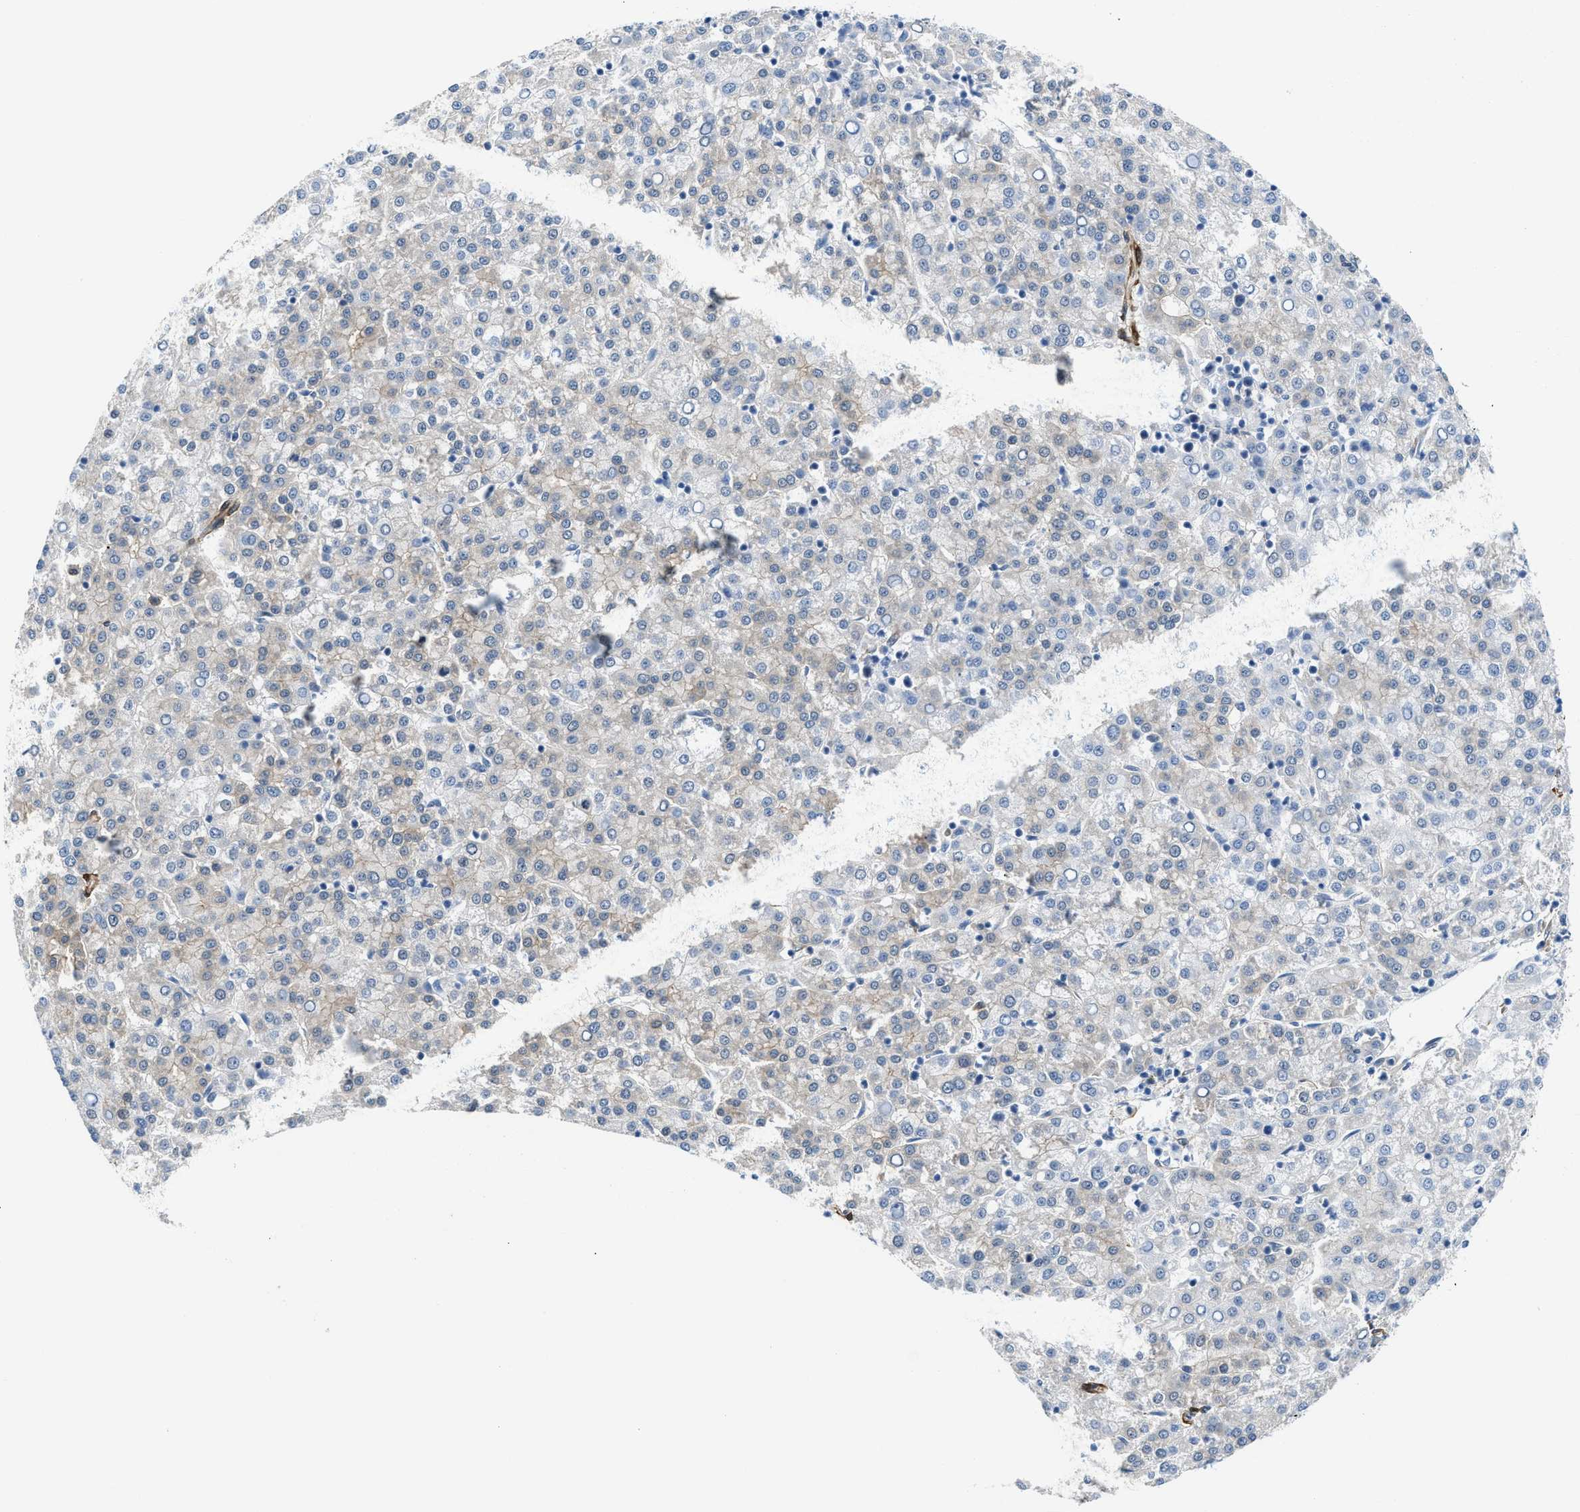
{"staining": {"intensity": "weak", "quantity": "<25%", "location": "cytoplasmic/membranous"}, "tissue": "liver cancer", "cell_type": "Tumor cells", "image_type": "cancer", "snomed": [{"axis": "morphology", "description": "Carcinoma, Hepatocellular, NOS"}, {"axis": "topography", "description": "Liver"}], "caption": "There is no significant staining in tumor cells of liver cancer (hepatocellular carcinoma).", "gene": "PDLIM5", "patient": {"sex": "female", "age": 58}}